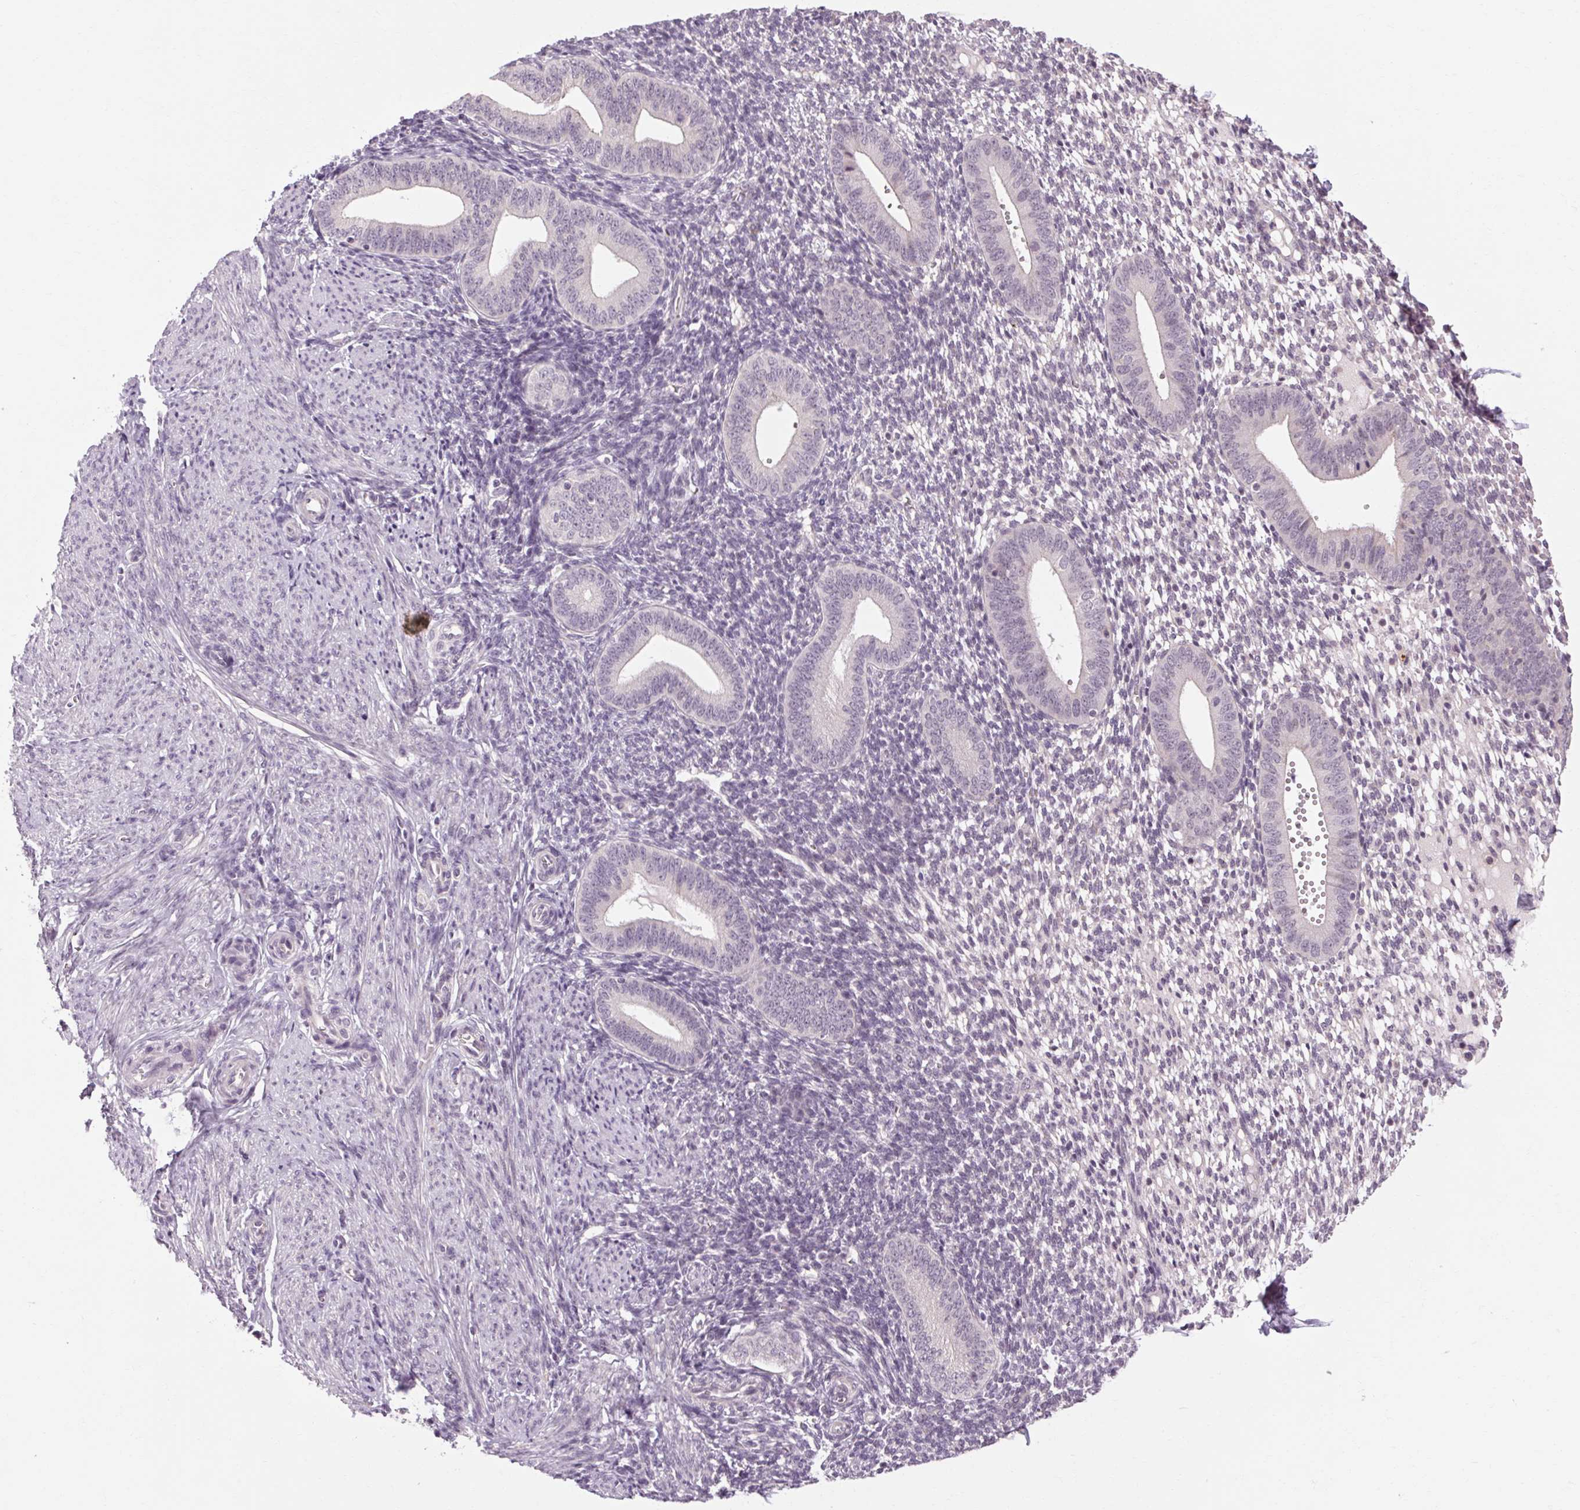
{"staining": {"intensity": "negative", "quantity": "none", "location": "none"}, "tissue": "endometrium", "cell_type": "Cells in endometrial stroma", "image_type": "normal", "snomed": [{"axis": "morphology", "description": "Normal tissue, NOS"}, {"axis": "topography", "description": "Endometrium"}], "caption": "Immunohistochemical staining of unremarkable endometrium displays no significant expression in cells in endometrial stroma.", "gene": "KLHL40", "patient": {"sex": "female", "age": 40}}